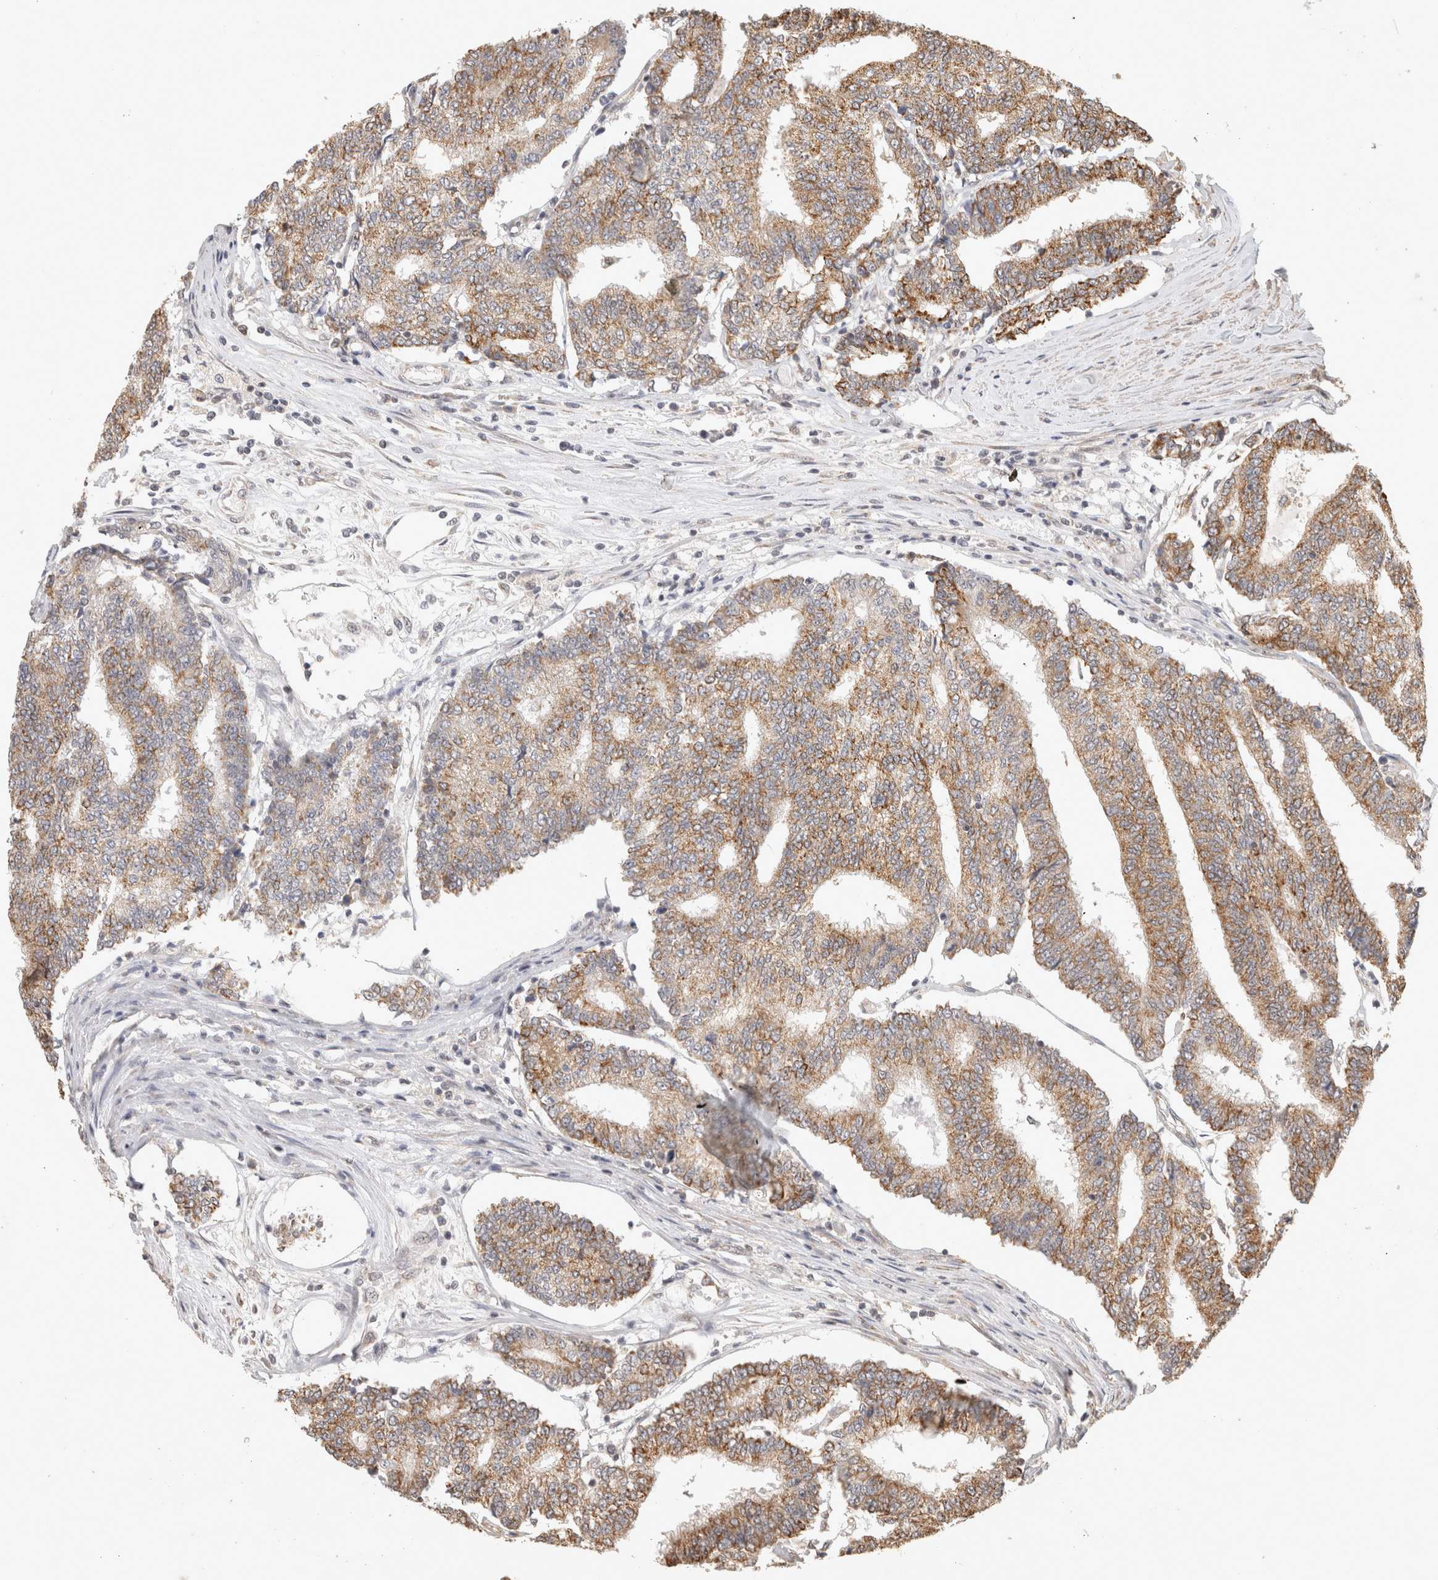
{"staining": {"intensity": "moderate", "quantity": ">75%", "location": "cytoplasmic/membranous"}, "tissue": "prostate cancer", "cell_type": "Tumor cells", "image_type": "cancer", "snomed": [{"axis": "morphology", "description": "Normal tissue, NOS"}, {"axis": "morphology", "description": "Adenocarcinoma, High grade"}, {"axis": "topography", "description": "Prostate"}, {"axis": "topography", "description": "Seminal veicle"}], "caption": "Brown immunohistochemical staining in prostate adenocarcinoma (high-grade) displays moderate cytoplasmic/membranous expression in approximately >75% of tumor cells.", "gene": "BNIP3L", "patient": {"sex": "male", "age": 55}}